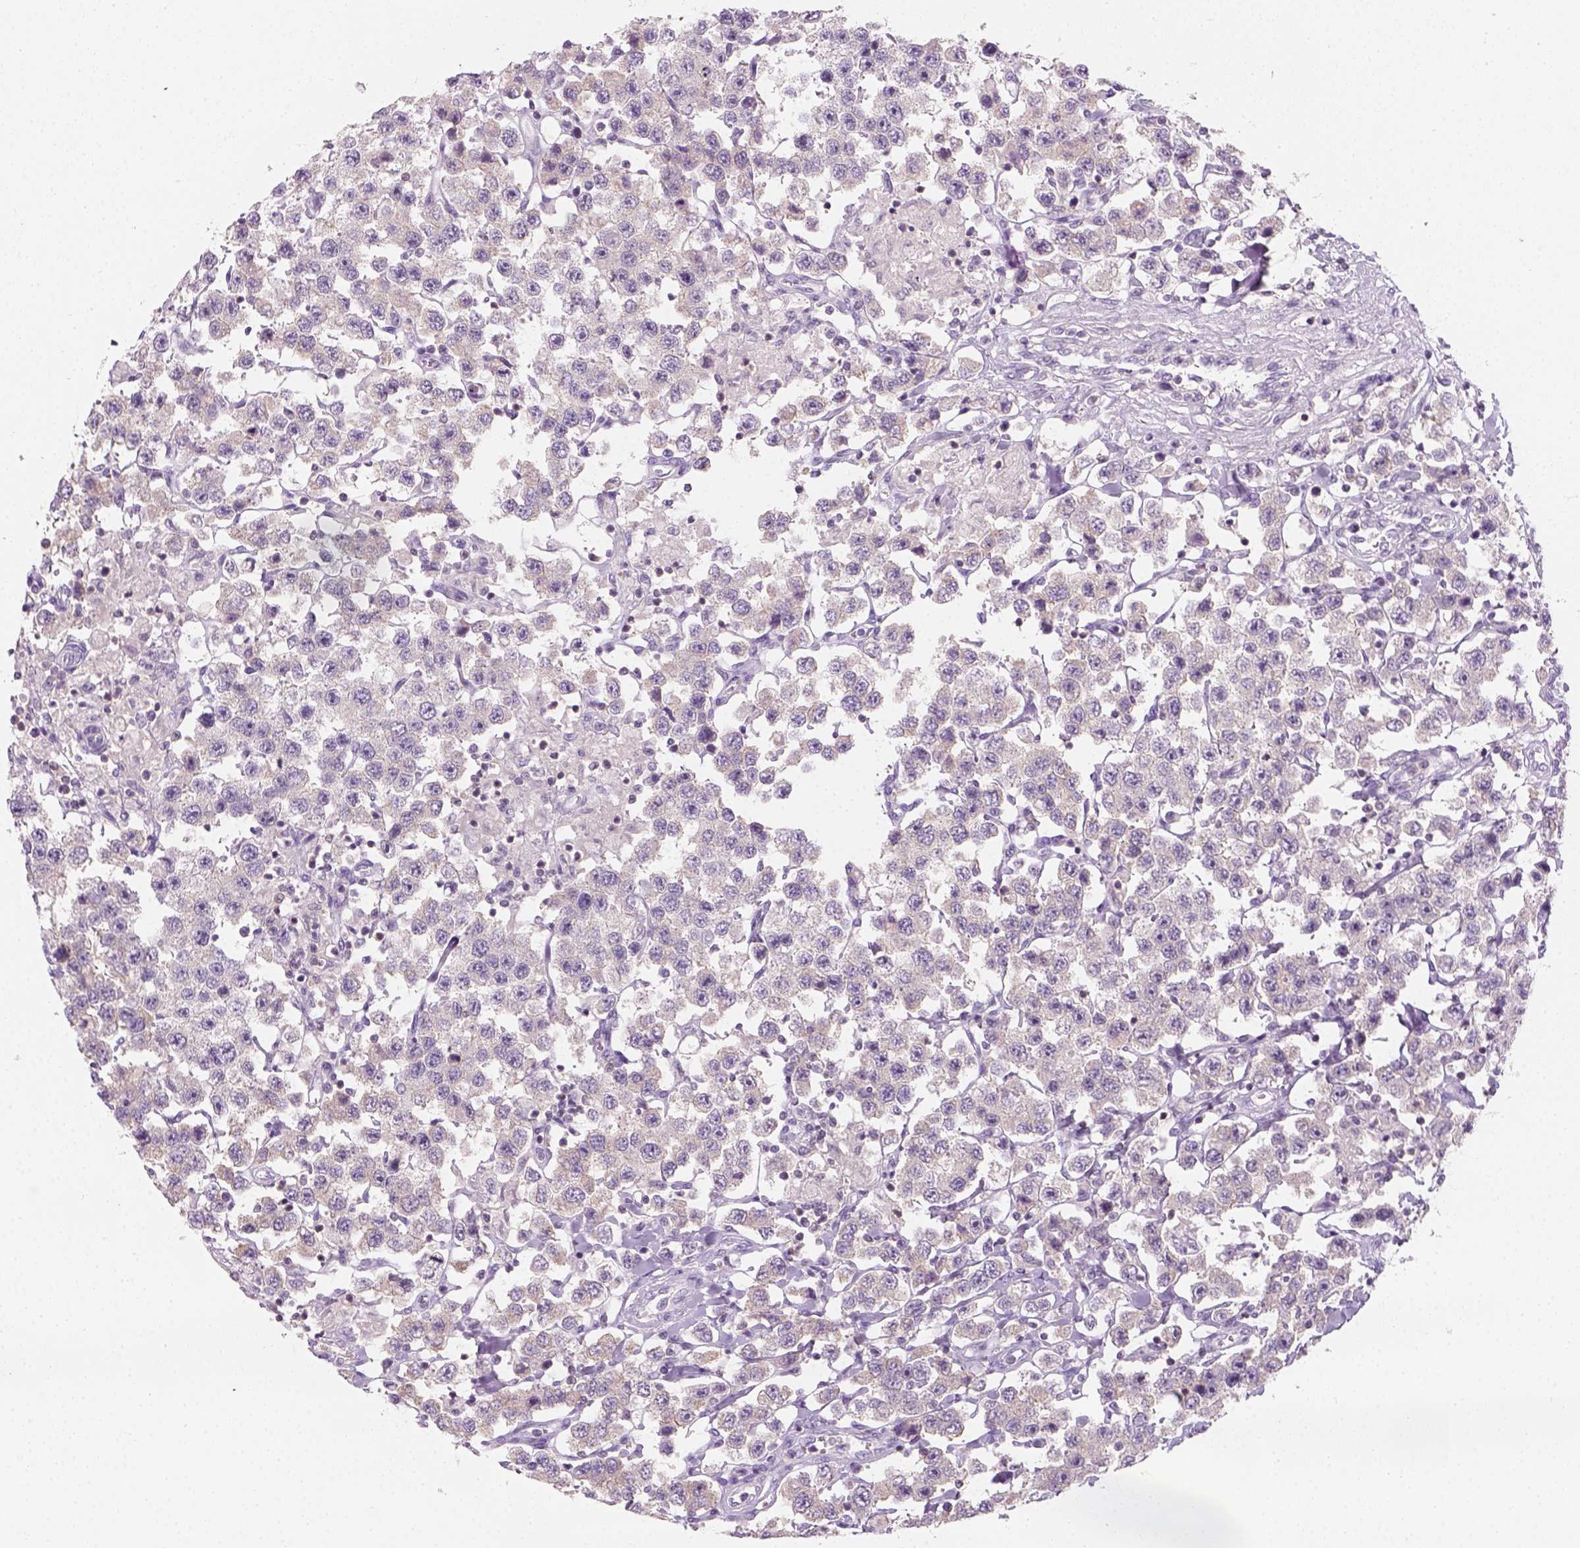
{"staining": {"intensity": "negative", "quantity": "none", "location": "none"}, "tissue": "testis cancer", "cell_type": "Tumor cells", "image_type": "cancer", "snomed": [{"axis": "morphology", "description": "Seminoma, NOS"}, {"axis": "topography", "description": "Testis"}], "caption": "A high-resolution micrograph shows immunohistochemistry (IHC) staining of testis seminoma, which displays no significant staining in tumor cells. Brightfield microscopy of immunohistochemistry stained with DAB (3,3'-diaminobenzidine) (brown) and hematoxylin (blue), captured at high magnification.", "gene": "EPHB1", "patient": {"sex": "male", "age": 45}}